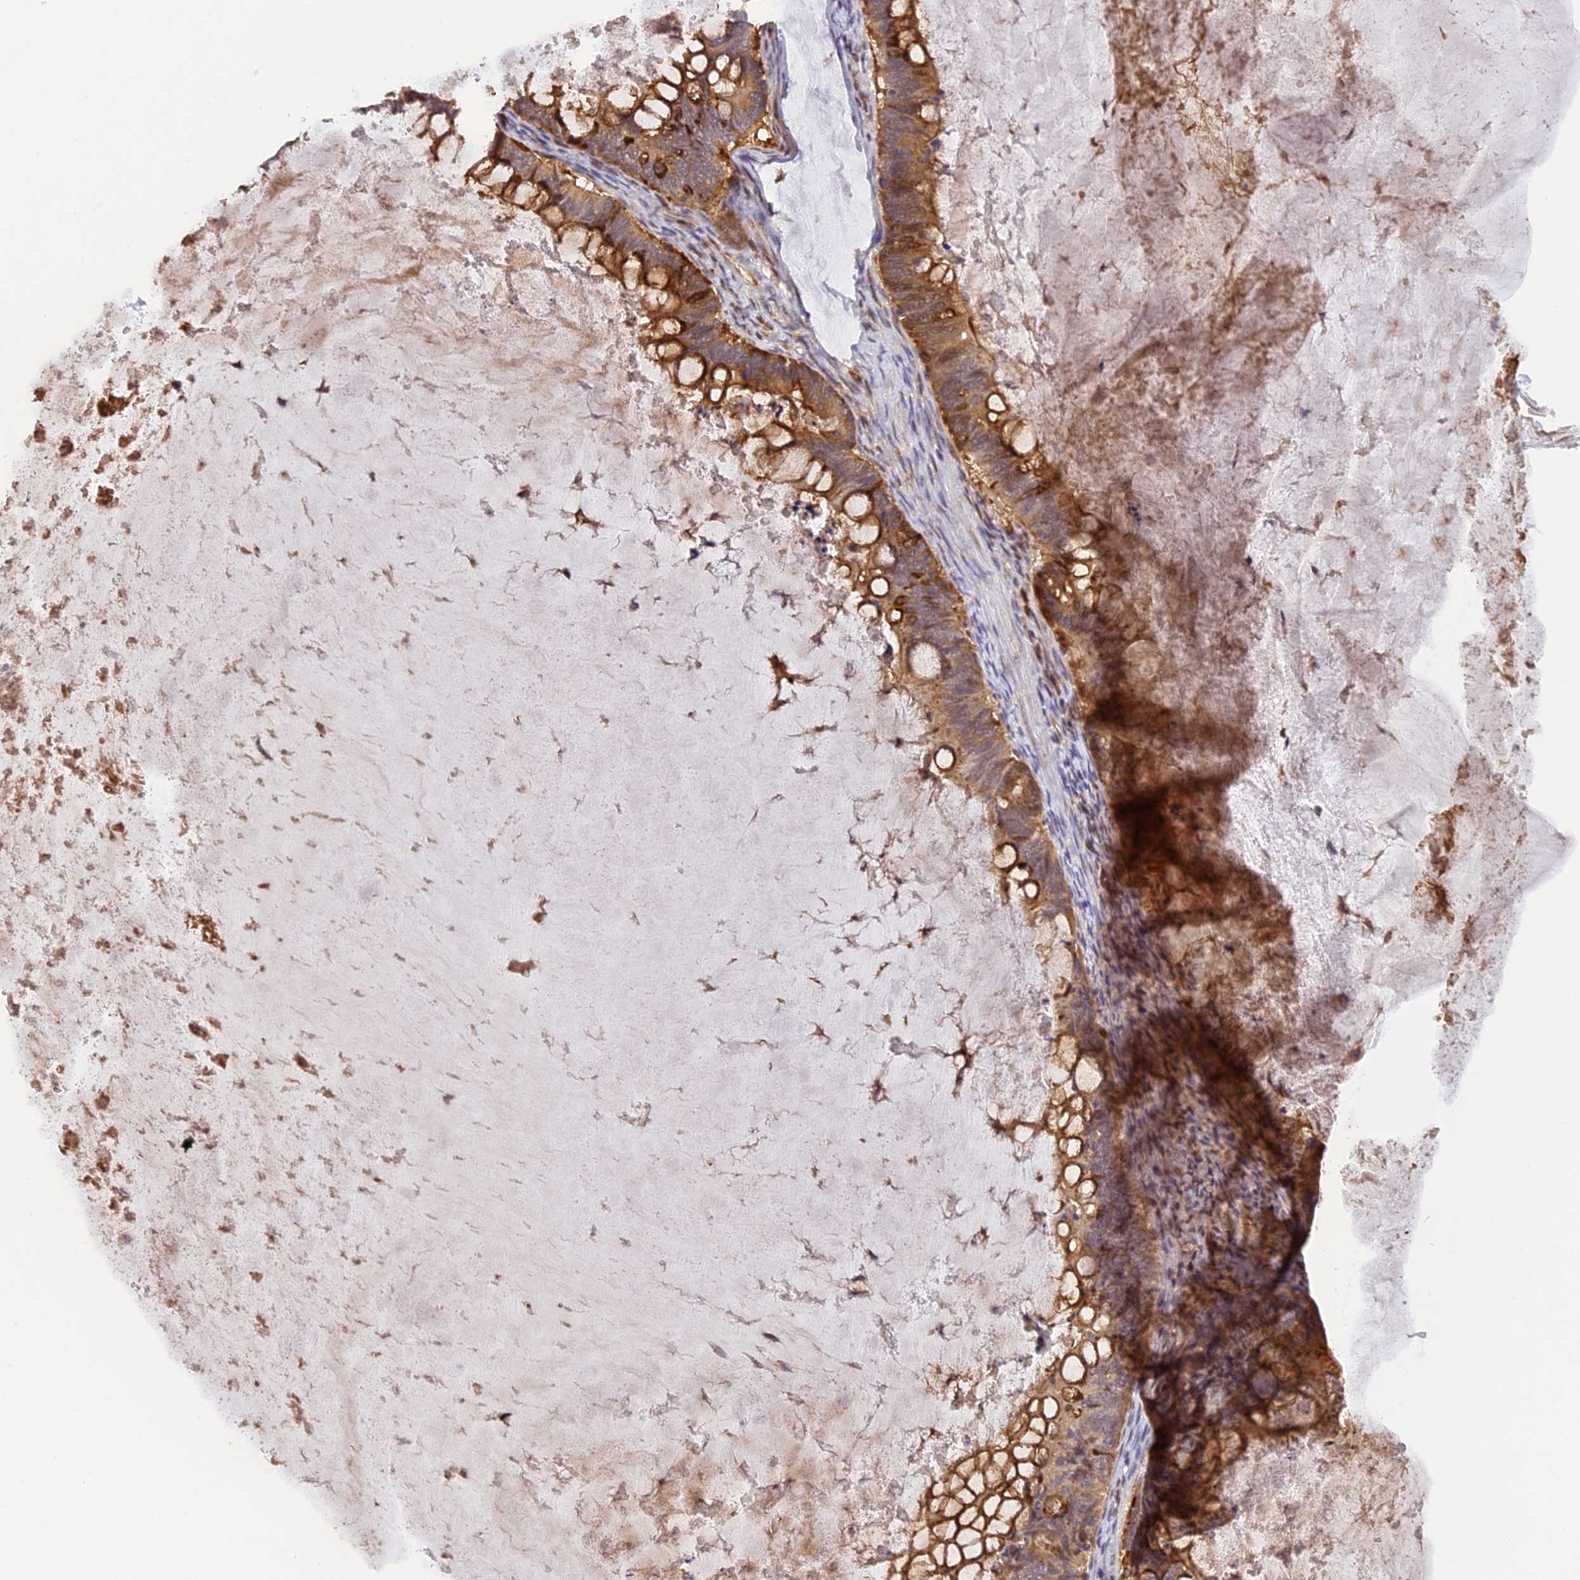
{"staining": {"intensity": "moderate", "quantity": ">75%", "location": "cytoplasmic/membranous"}, "tissue": "ovarian cancer", "cell_type": "Tumor cells", "image_type": "cancer", "snomed": [{"axis": "morphology", "description": "Cystadenocarcinoma, mucinous, NOS"}, {"axis": "topography", "description": "Ovary"}], "caption": "Human ovarian cancer (mucinous cystadenocarcinoma) stained with a protein marker shows moderate staining in tumor cells.", "gene": "SAMD4A", "patient": {"sex": "female", "age": 61}}